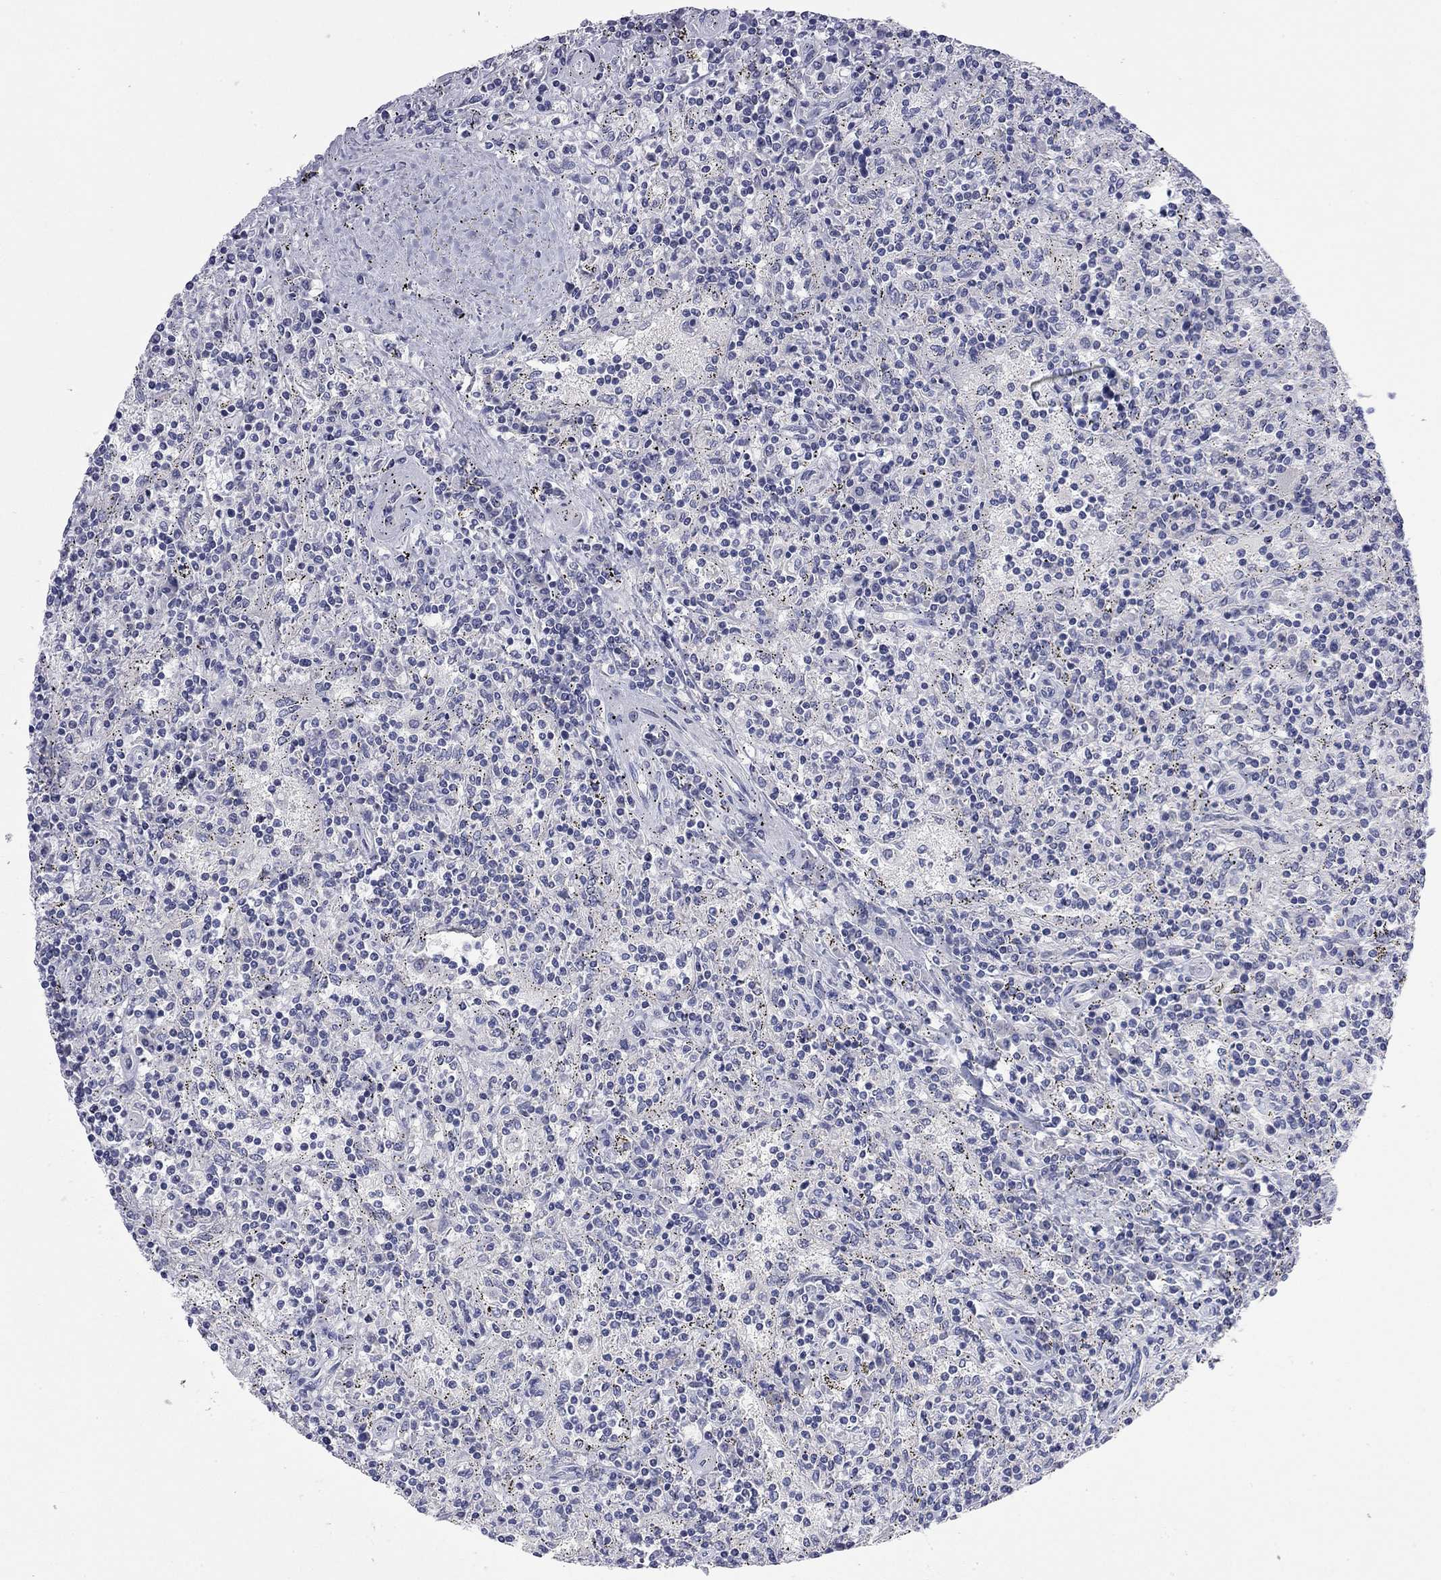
{"staining": {"intensity": "negative", "quantity": "none", "location": "none"}, "tissue": "lymphoma", "cell_type": "Tumor cells", "image_type": "cancer", "snomed": [{"axis": "morphology", "description": "Malignant lymphoma, non-Hodgkin's type, Low grade"}, {"axis": "topography", "description": "Spleen"}], "caption": "The micrograph shows no staining of tumor cells in malignant lymphoma, non-Hodgkin's type (low-grade).", "gene": "ABCB4", "patient": {"sex": "male", "age": 62}}